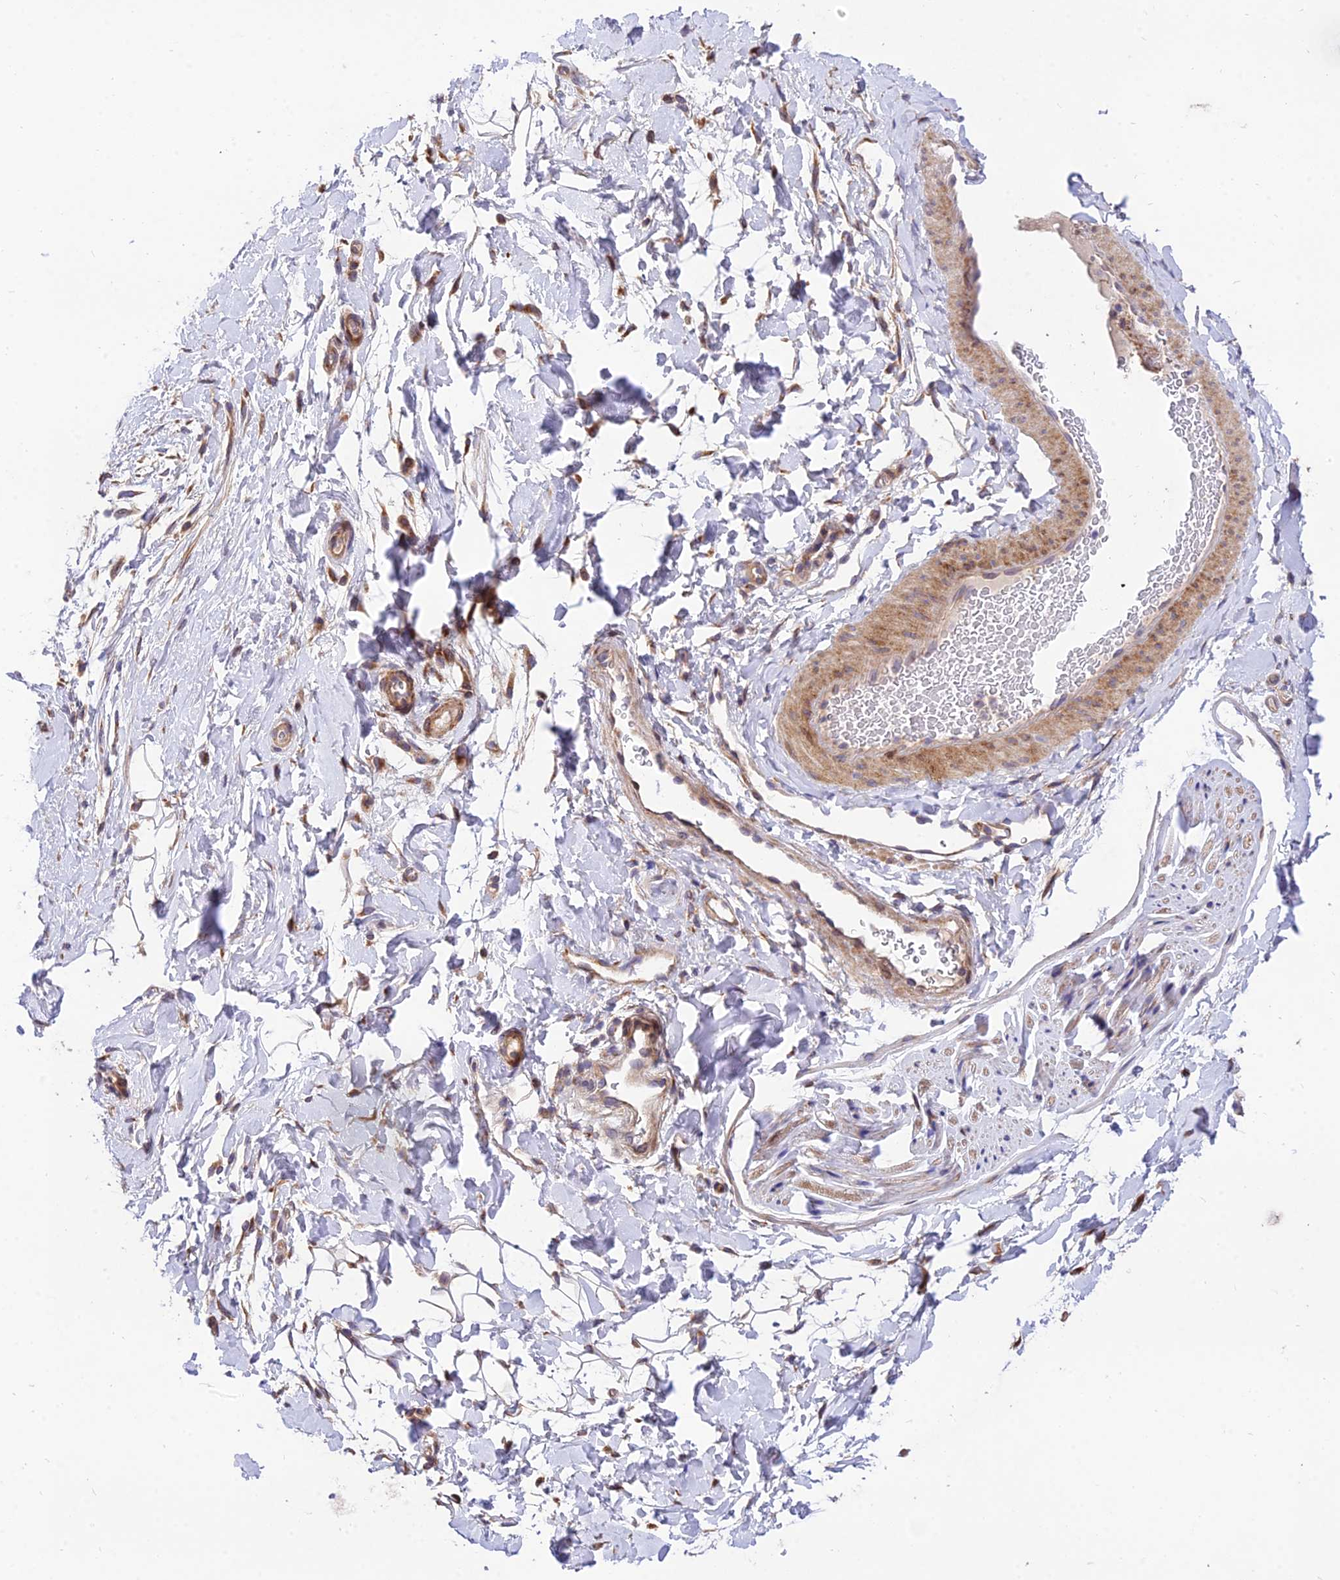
{"staining": {"intensity": "moderate", "quantity": "<25%", "location": "cytoplasmic/membranous"}, "tissue": "adipose tissue", "cell_type": "Adipocytes", "image_type": "normal", "snomed": [{"axis": "morphology", "description": "Normal tissue, NOS"}, {"axis": "topography", "description": "Breast"}], "caption": "Protein expression analysis of normal adipose tissue demonstrates moderate cytoplasmic/membranous positivity in approximately <25% of adipocytes.", "gene": "ROCK1", "patient": {"sex": "female", "age": 26}}